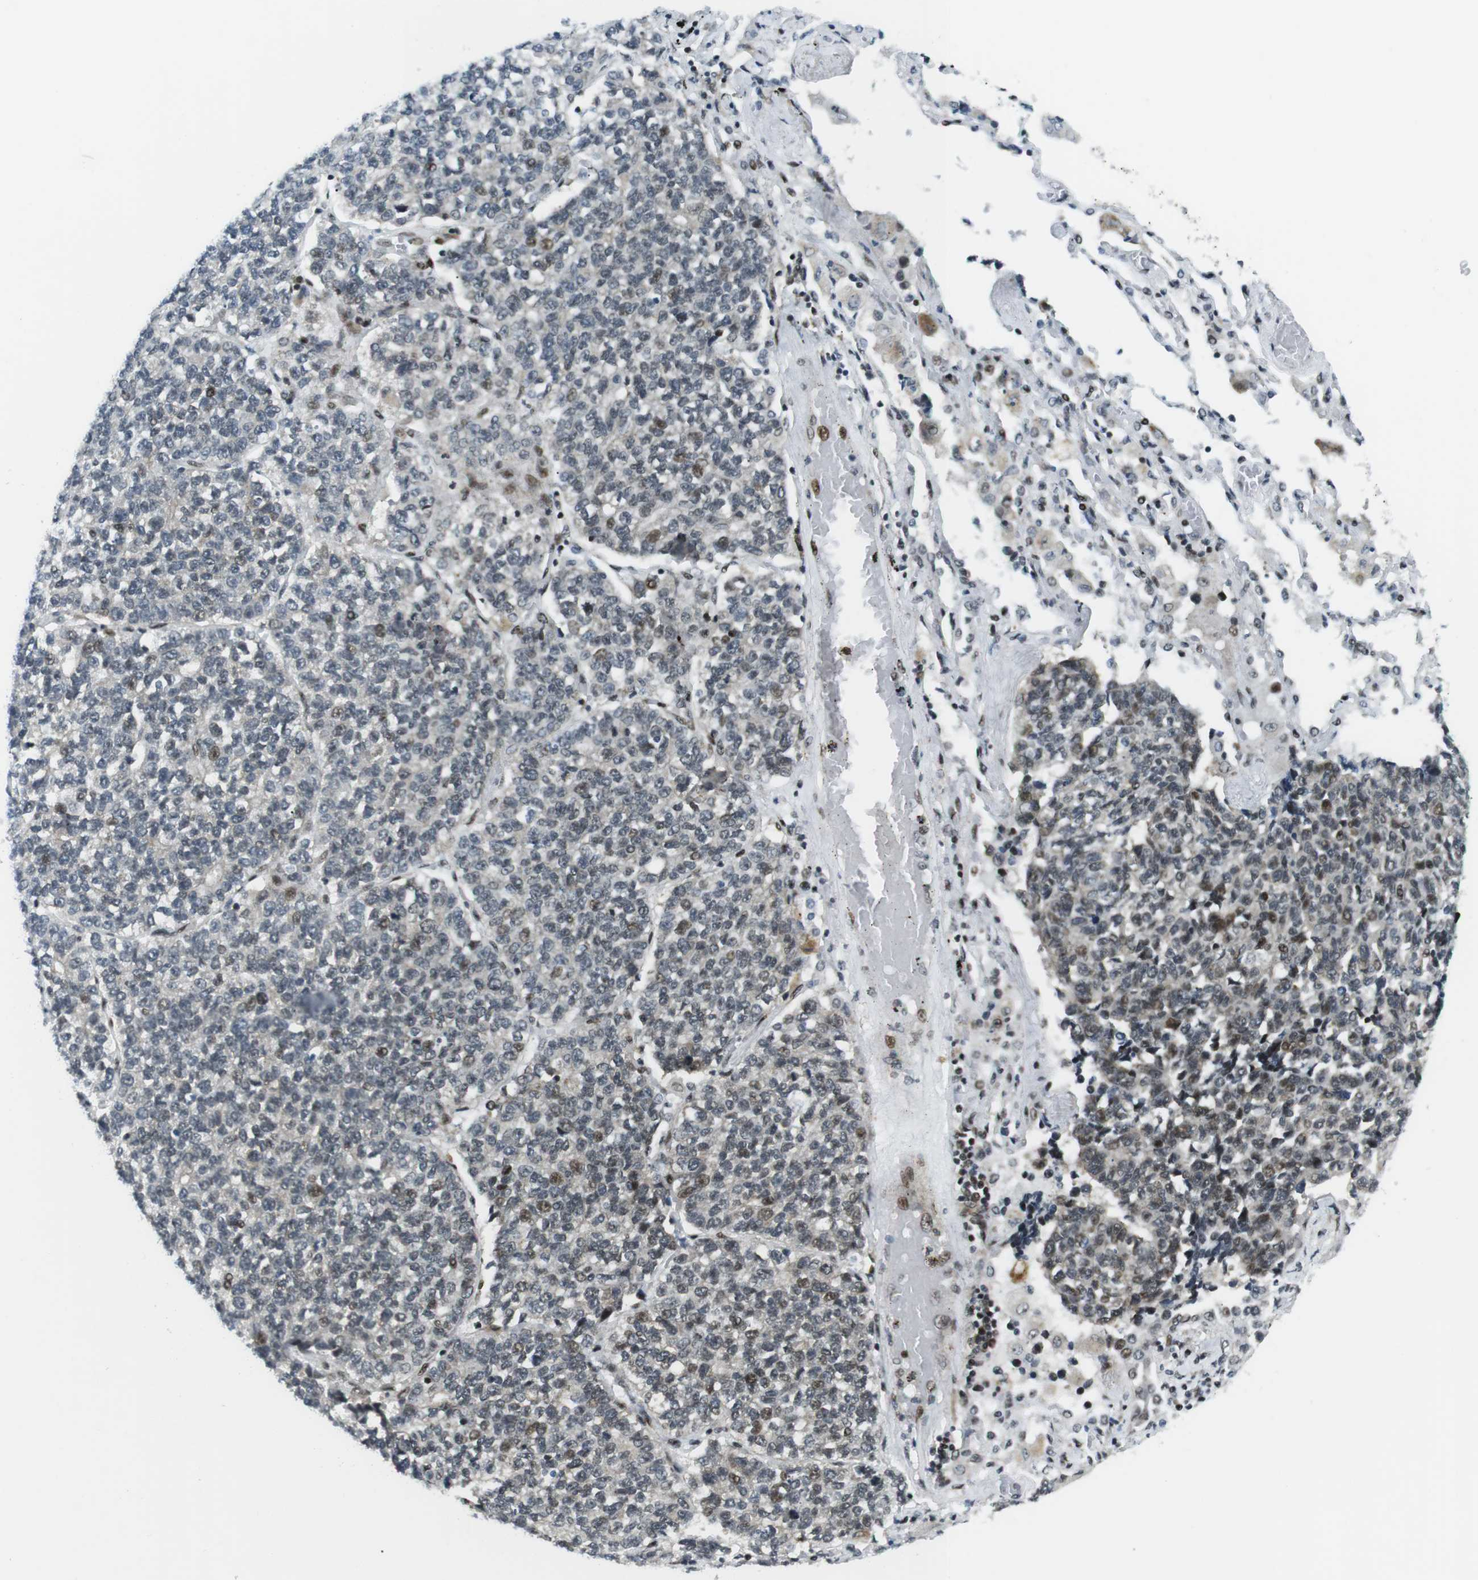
{"staining": {"intensity": "moderate", "quantity": "<25%", "location": "nuclear"}, "tissue": "lung cancer", "cell_type": "Tumor cells", "image_type": "cancer", "snomed": [{"axis": "morphology", "description": "Adenocarcinoma, NOS"}, {"axis": "topography", "description": "Lung"}], "caption": "A high-resolution image shows immunohistochemistry (IHC) staining of adenocarcinoma (lung), which displays moderate nuclear staining in about <25% of tumor cells. (brown staining indicates protein expression, while blue staining denotes nuclei).", "gene": "CDC27", "patient": {"sex": "male", "age": 49}}